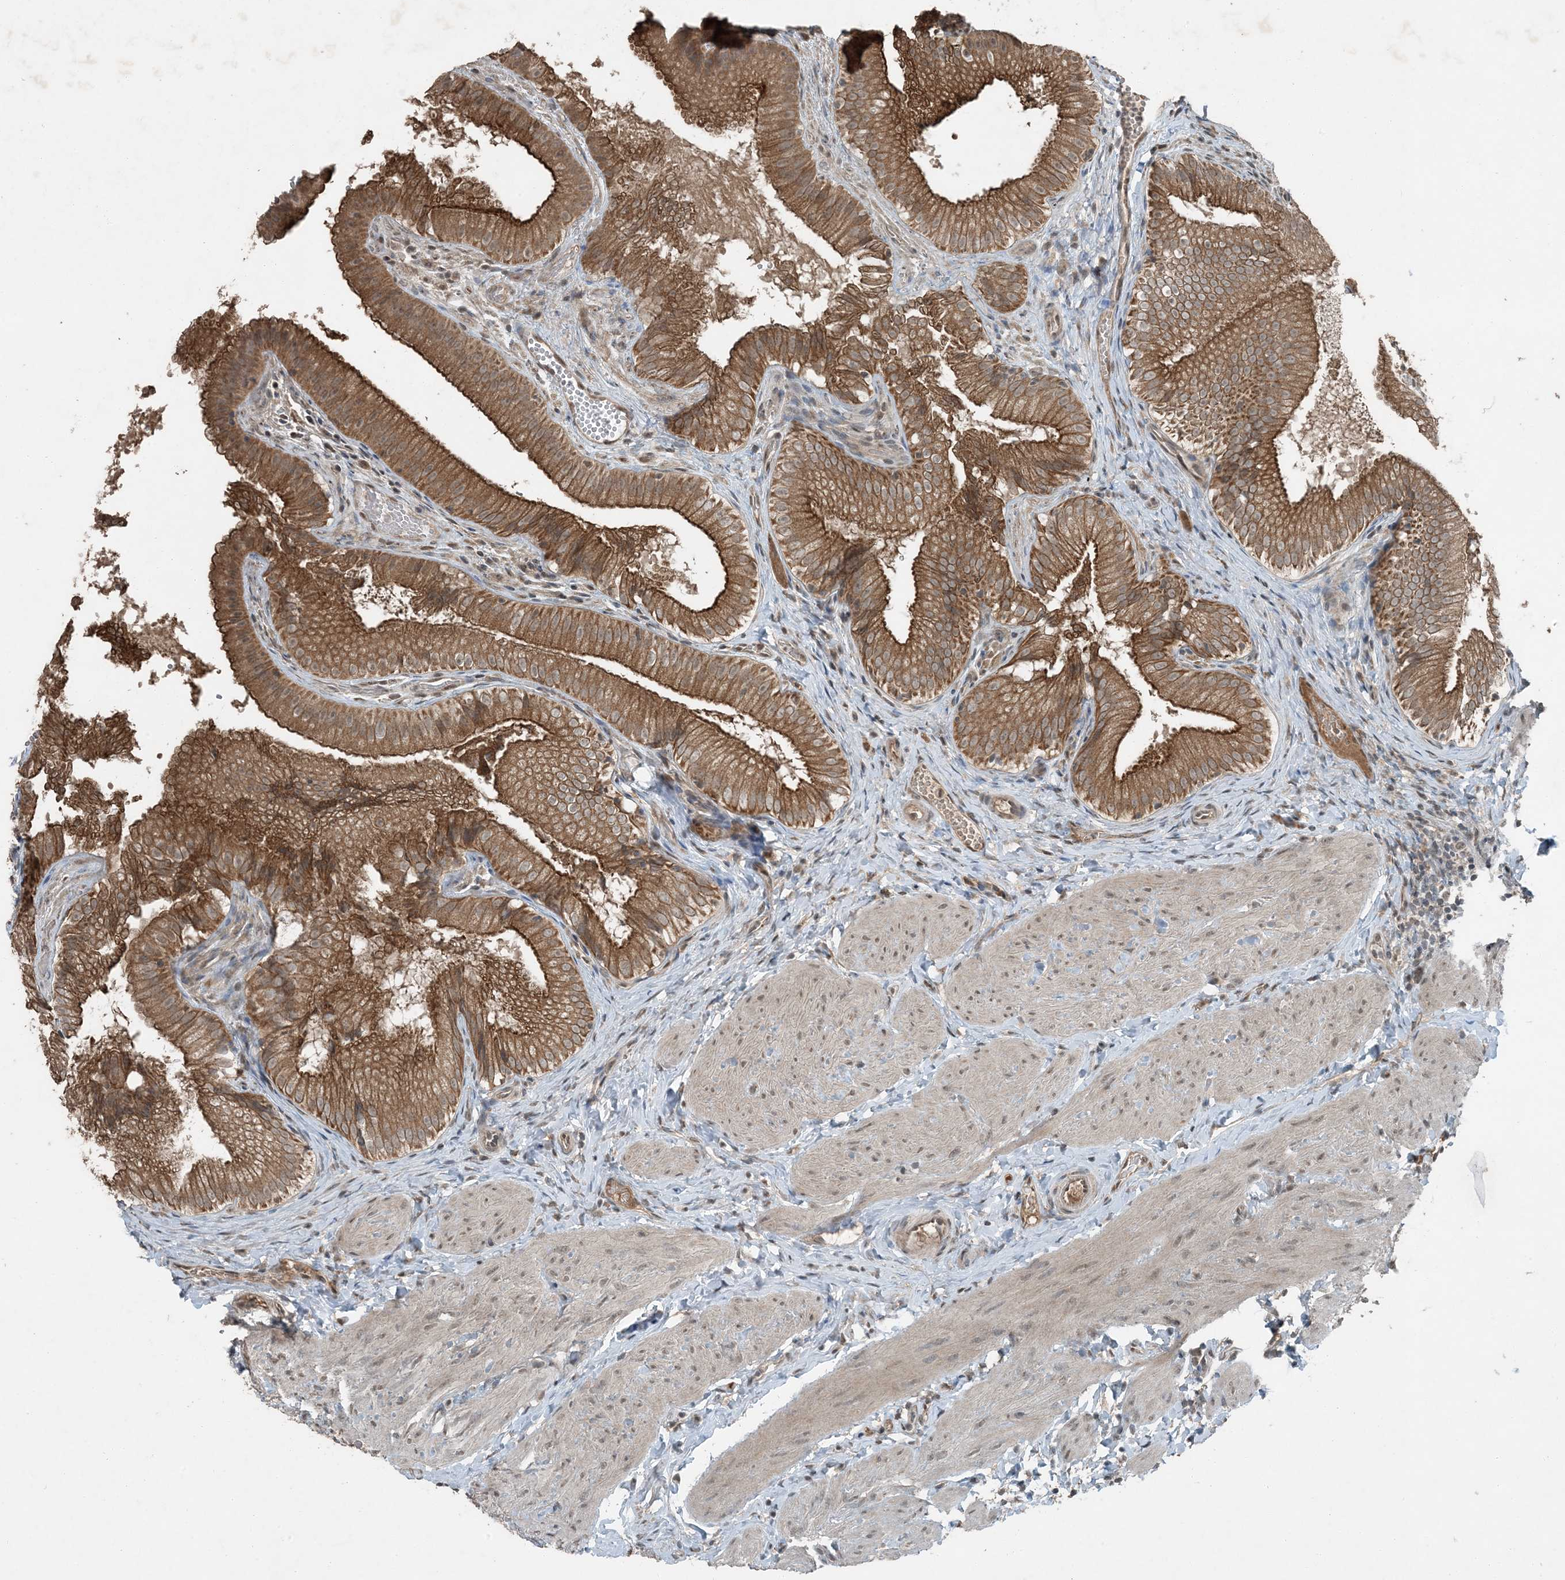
{"staining": {"intensity": "moderate", "quantity": ">75%", "location": "cytoplasmic/membranous"}, "tissue": "gallbladder", "cell_type": "Glandular cells", "image_type": "normal", "snomed": [{"axis": "morphology", "description": "Normal tissue, NOS"}, {"axis": "topography", "description": "Gallbladder"}], "caption": "This is a micrograph of immunohistochemistry (IHC) staining of benign gallbladder, which shows moderate staining in the cytoplasmic/membranous of glandular cells.", "gene": "MDN1", "patient": {"sex": "female", "age": 30}}